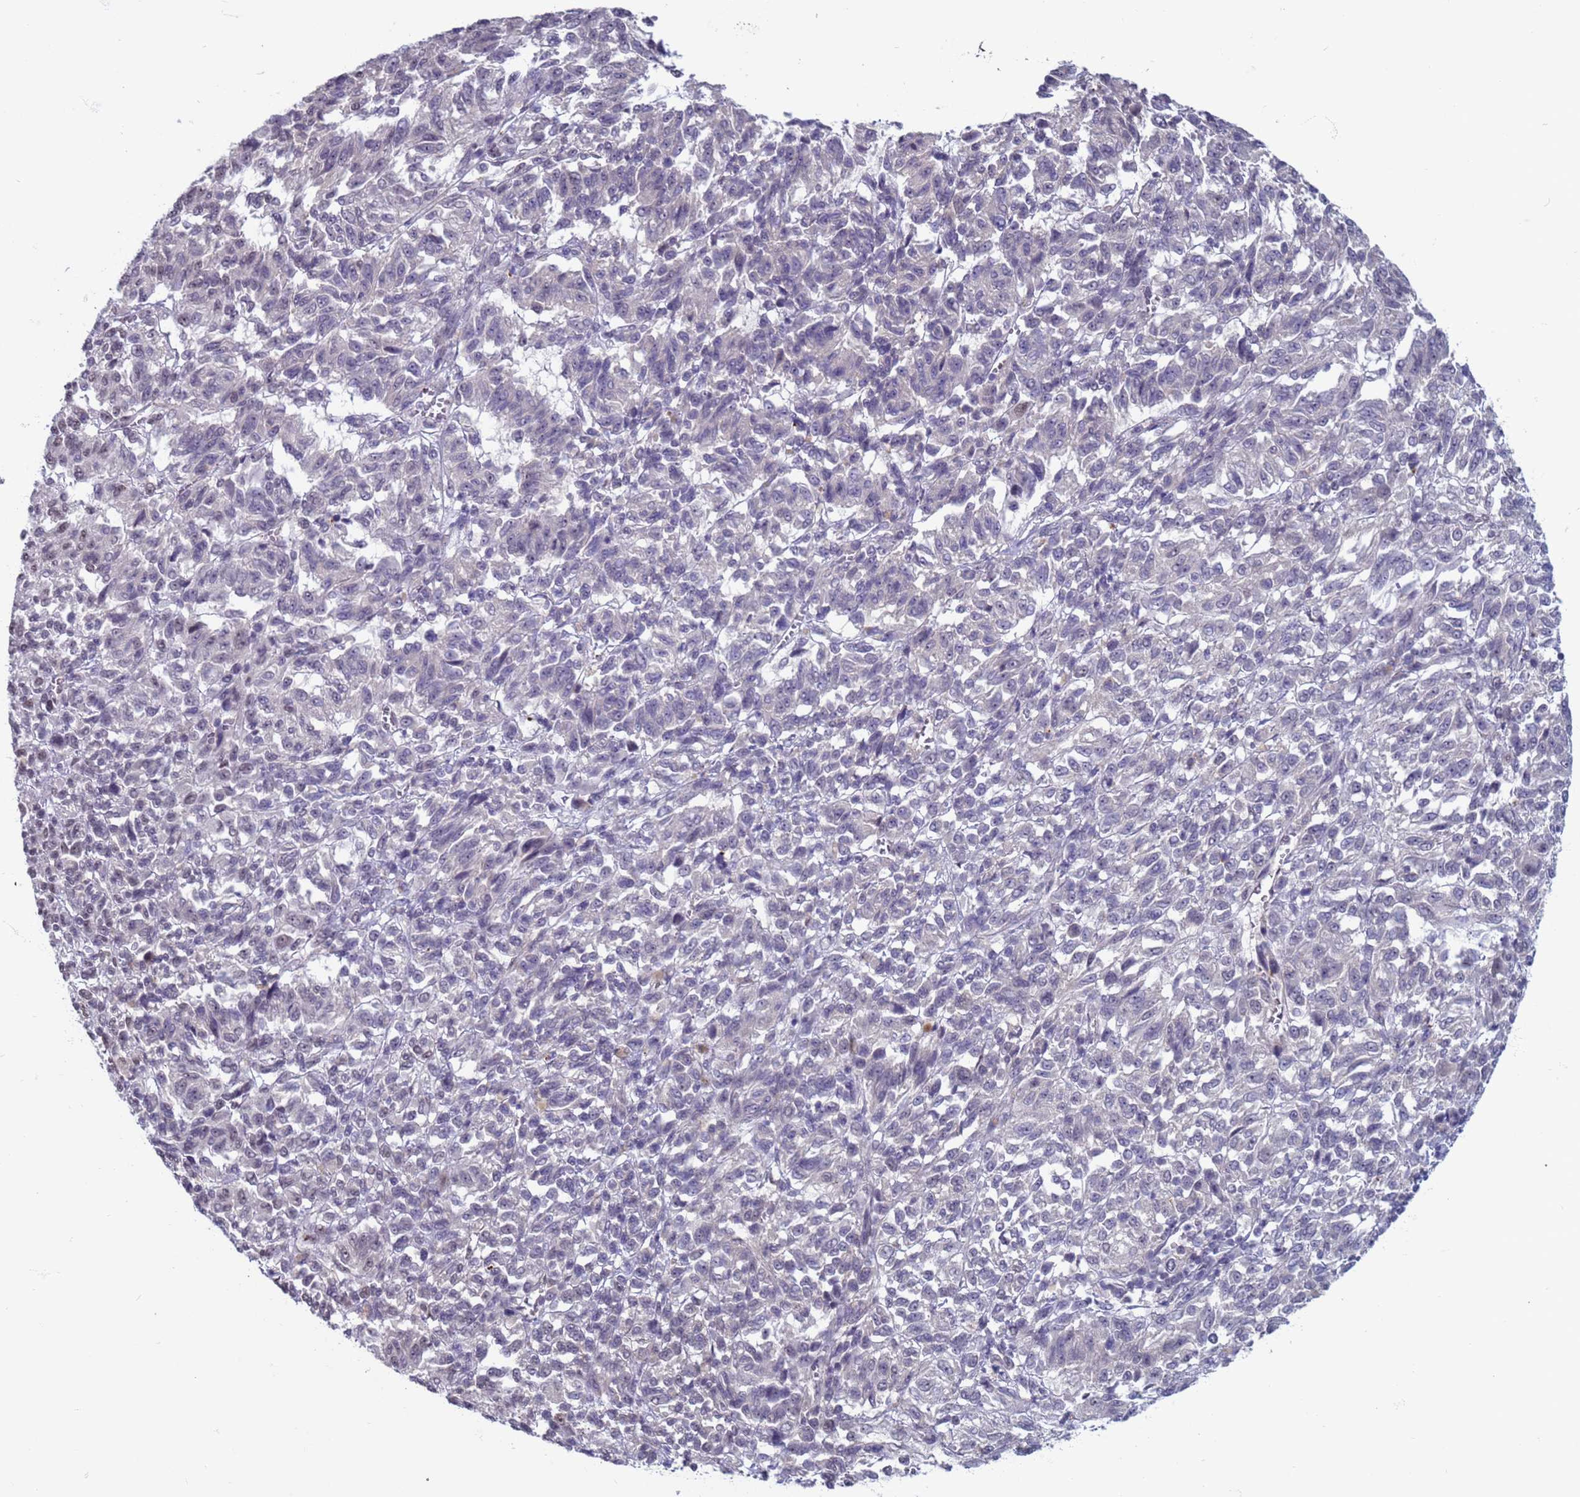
{"staining": {"intensity": "negative", "quantity": "none", "location": "none"}, "tissue": "melanoma", "cell_type": "Tumor cells", "image_type": "cancer", "snomed": [{"axis": "morphology", "description": "Malignant melanoma, Metastatic site"}, {"axis": "topography", "description": "Lung"}], "caption": "The immunohistochemistry (IHC) photomicrograph has no significant positivity in tumor cells of malignant melanoma (metastatic site) tissue. (DAB immunohistochemistry (IHC) with hematoxylin counter stain).", "gene": "SAE1", "patient": {"sex": "male", "age": 64}}